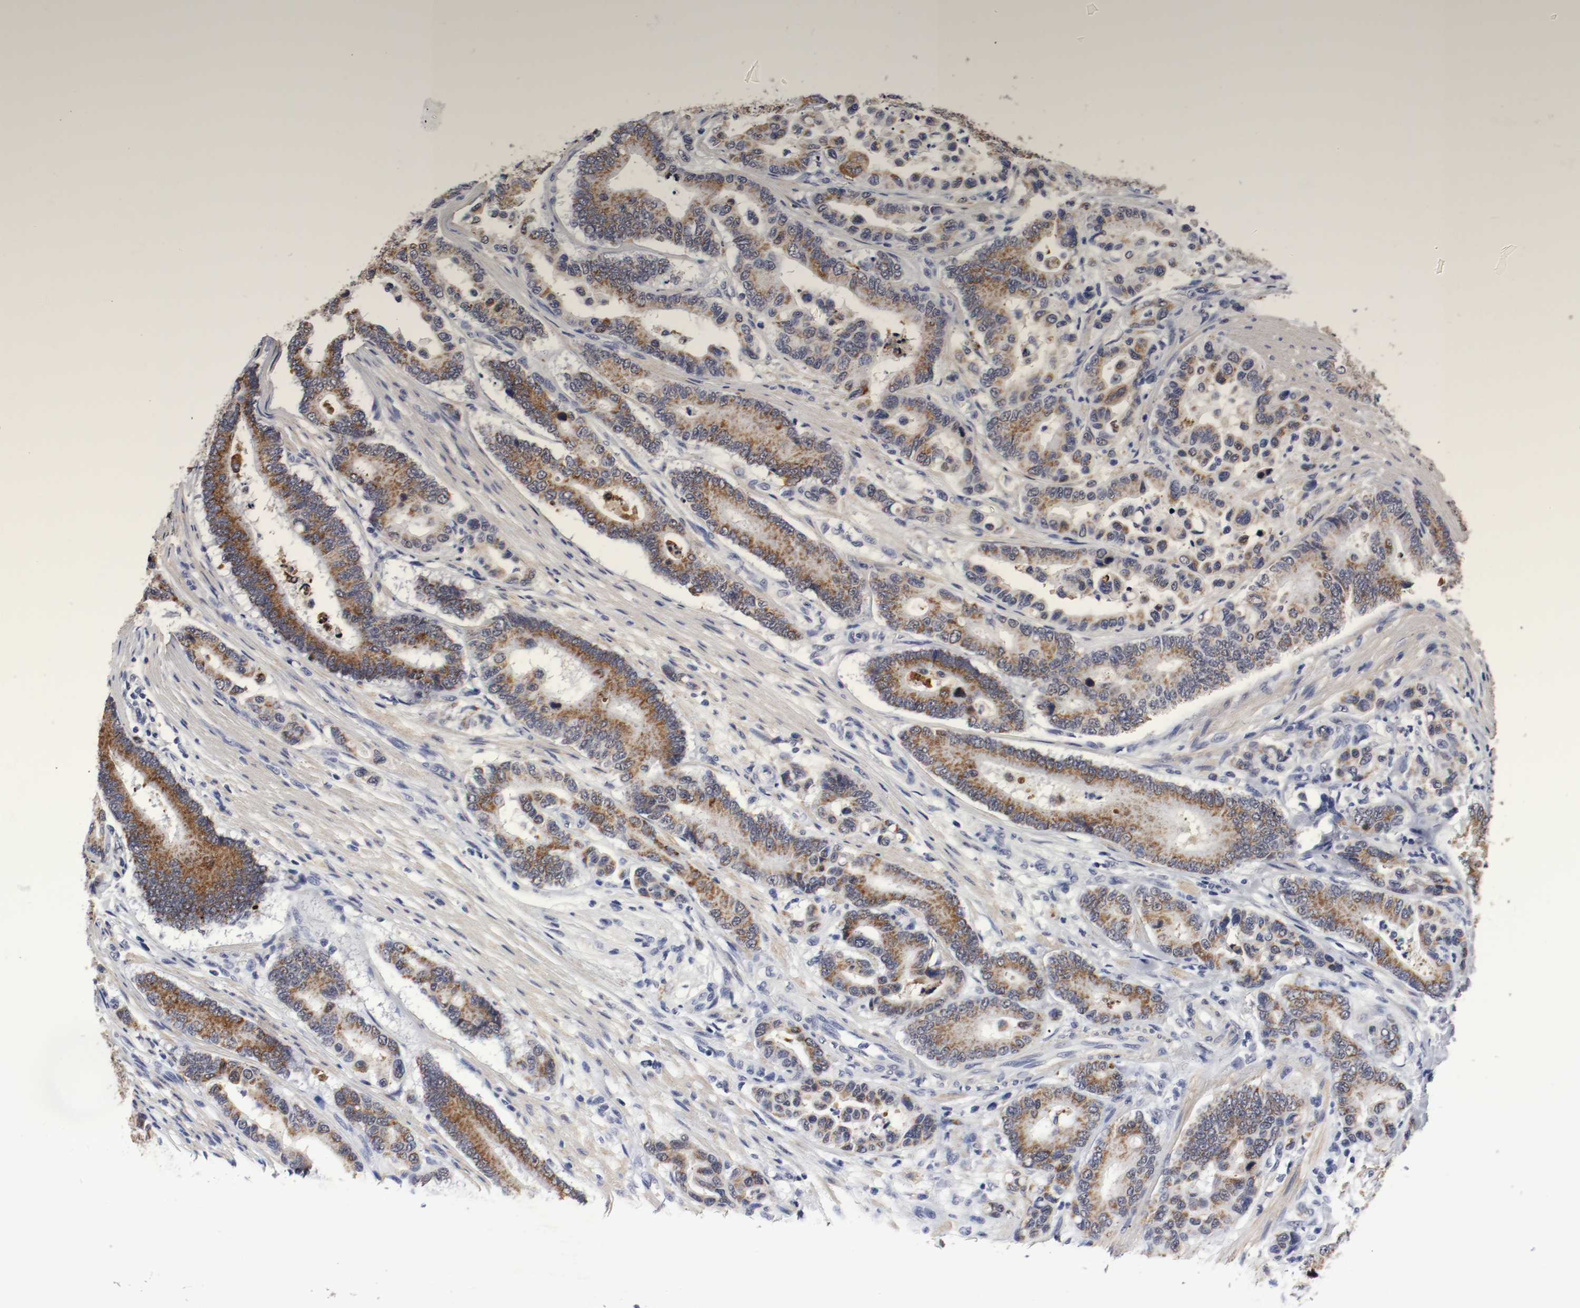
{"staining": {"intensity": "moderate", "quantity": ">75%", "location": "cytoplasmic/membranous"}, "tissue": "colorectal cancer", "cell_type": "Tumor cells", "image_type": "cancer", "snomed": [{"axis": "morphology", "description": "Normal tissue, NOS"}, {"axis": "morphology", "description": "Adenocarcinoma, NOS"}, {"axis": "topography", "description": "Colon"}], "caption": "Immunohistochemistry image of neoplastic tissue: human colorectal cancer stained using immunohistochemistry displays medium levels of moderate protein expression localized specifically in the cytoplasmic/membranous of tumor cells, appearing as a cytoplasmic/membranous brown color.", "gene": "GRHL2", "patient": {"sex": "male", "age": 82}}